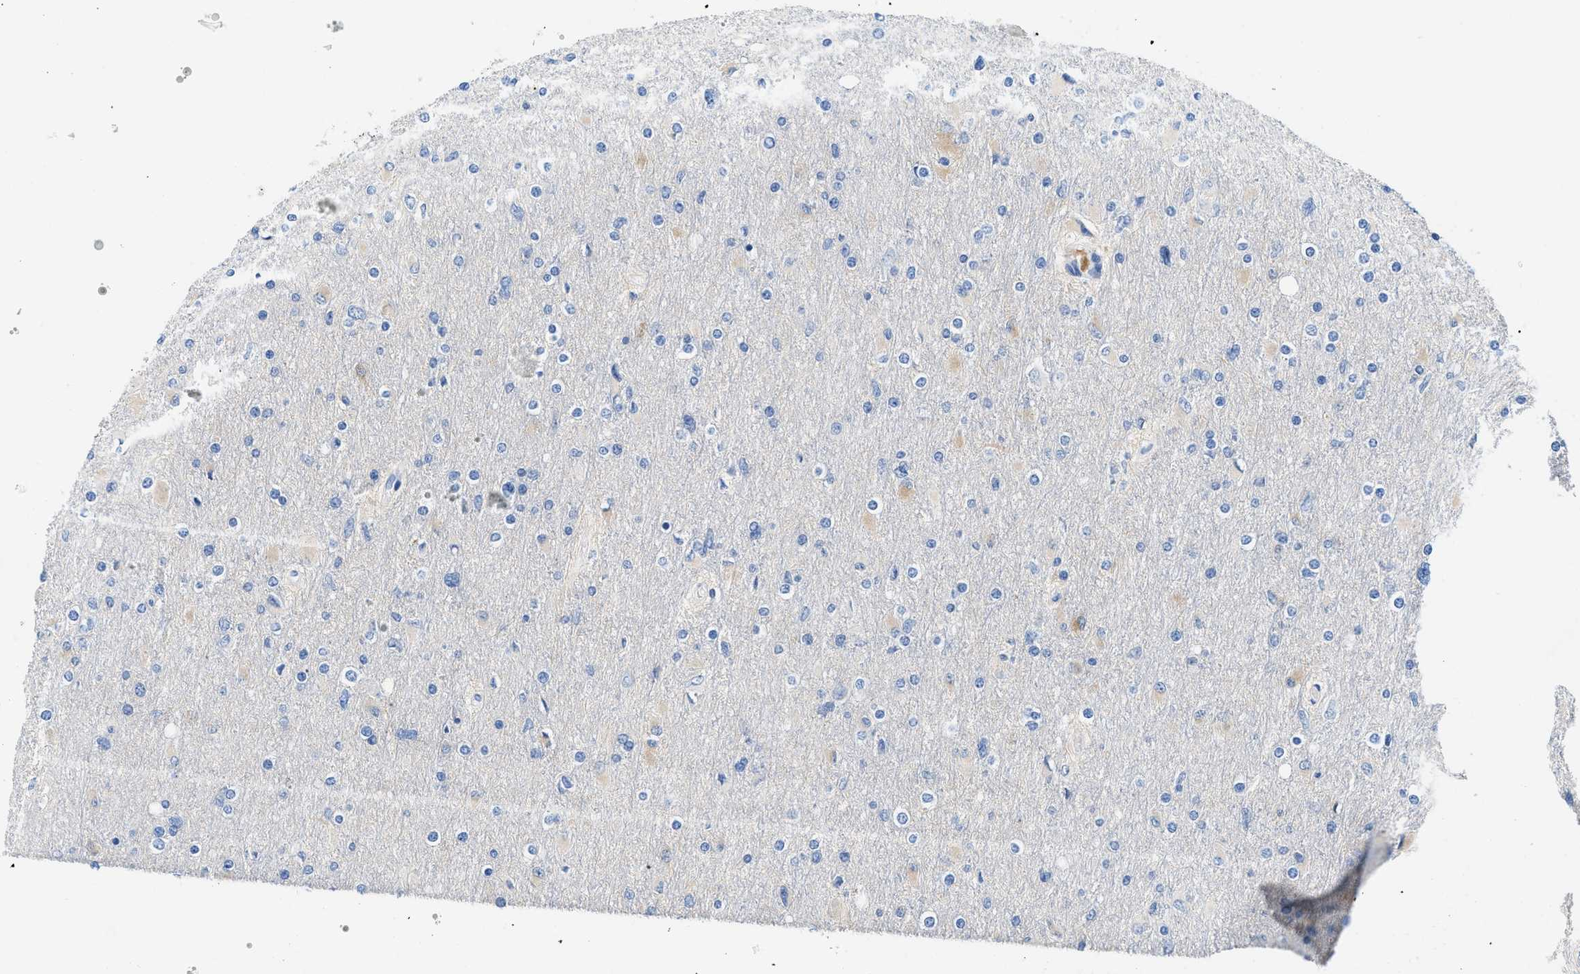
{"staining": {"intensity": "negative", "quantity": "none", "location": "none"}, "tissue": "glioma", "cell_type": "Tumor cells", "image_type": "cancer", "snomed": [{"axis": "morphology", "description": "Glioma, malignant, High grade"}, {"axis": "topography", "description": "Cerebral cortex"}], "caption": "Protein analysis of malignant high-grade glioma exhibits no significant positivity in tumor cells. The staining was performed using DAB to visualize the protein expression in brown, while the nuclei were stained in blue with hematoxylin (Magnification: 20x).", "gene": "BPGM", "patient": {"sex": "female", "age": 36}}